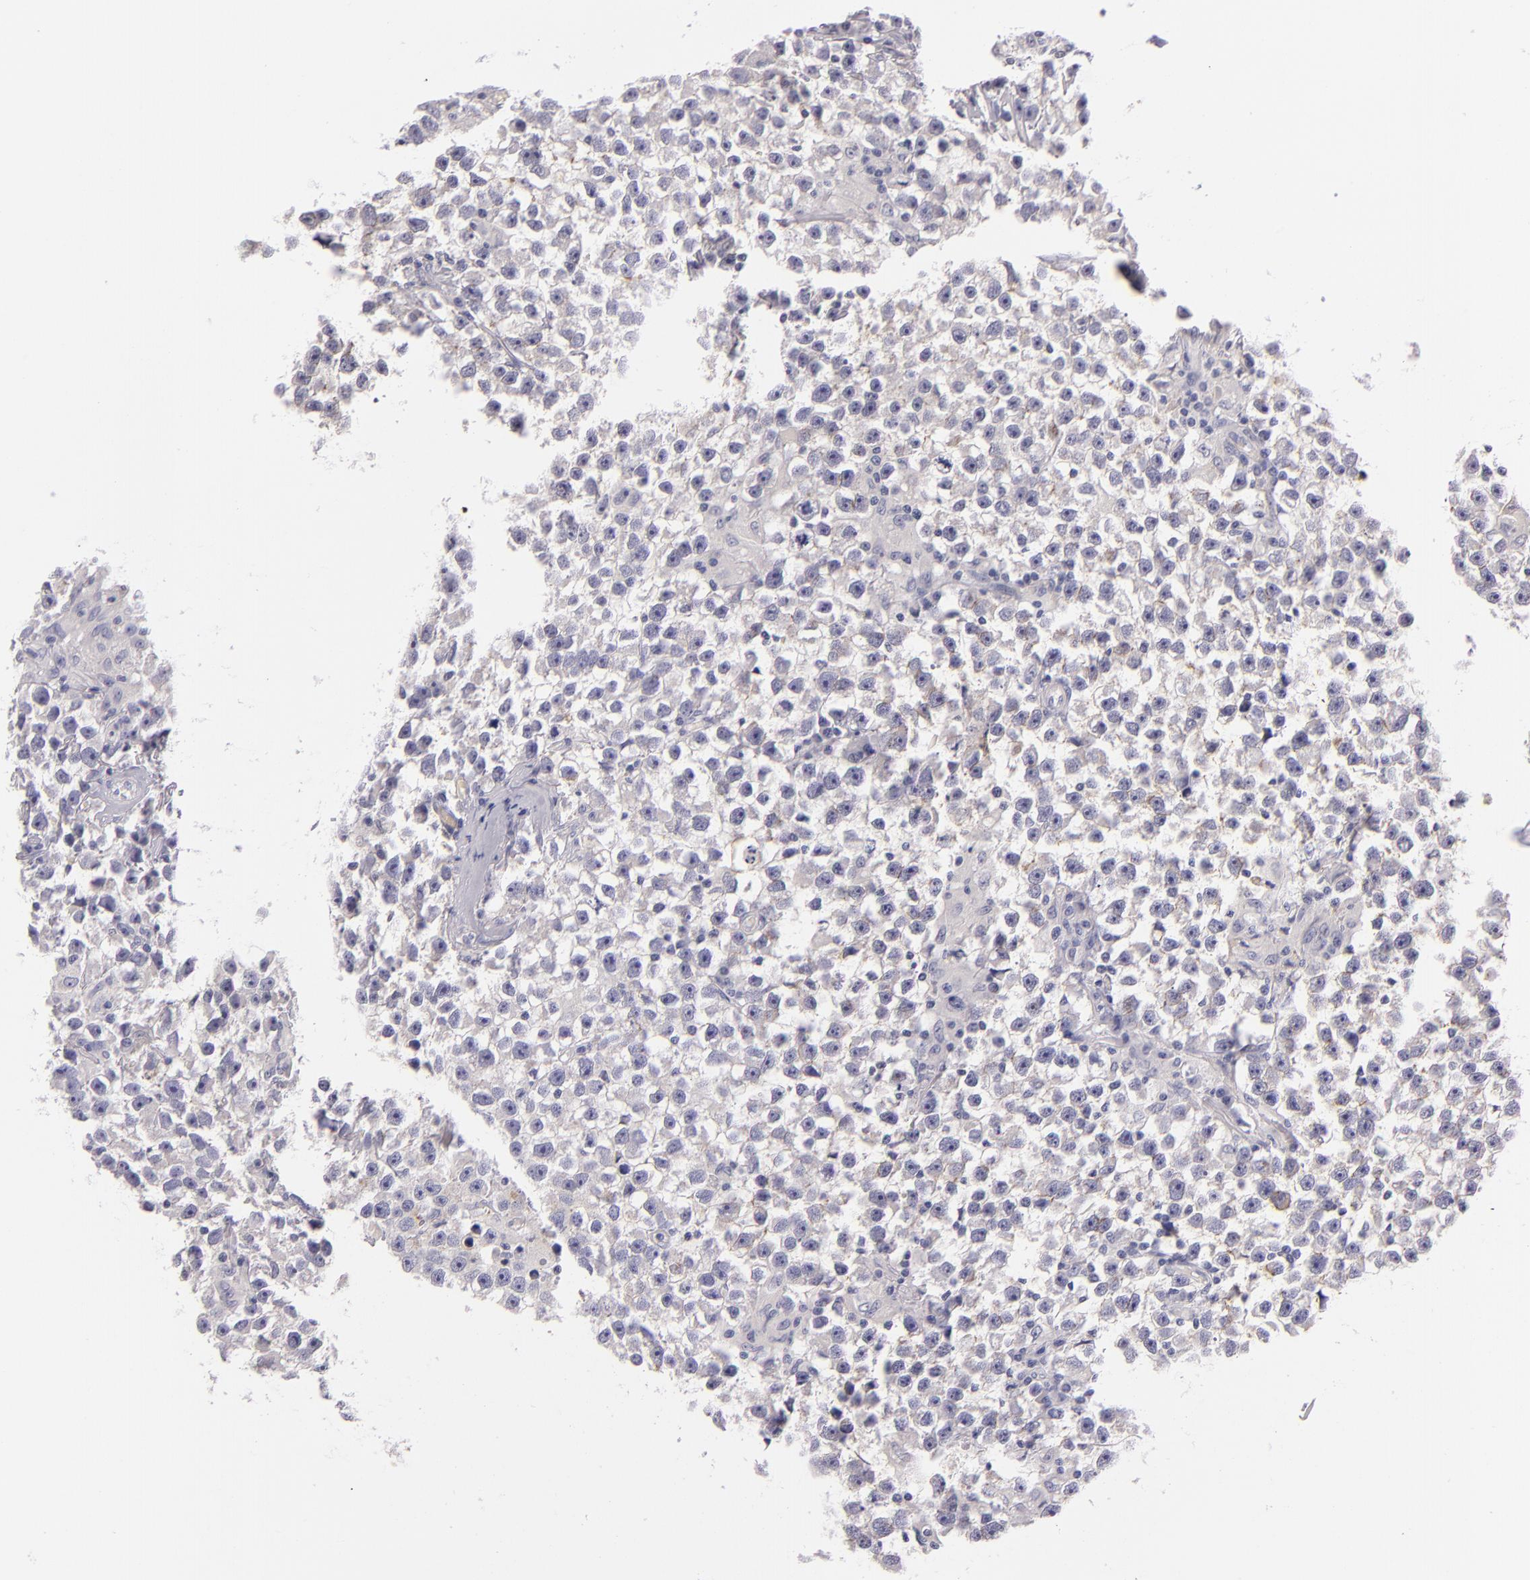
{"staining": {"intensity": "weak", "quantity": "<25%", "location": "none"}, "tissue": "testis cancer", "cell_type": "Tumor cells", "image_type": "cancer", "snomed": [{"axis": "morphology", "description": "Seminoma, NOS"}, {"axis": "topography", "description": "Testis"}], "caption": "This photomicrograph is of testis cancer stained with immunohistochemistry (IHC) to label a protein in brown with the nuclei are counter-stained blue. There is no positivity in tumor cells.", "gene": "CDH3", "patient": {"sex": "male", "age": 33}}